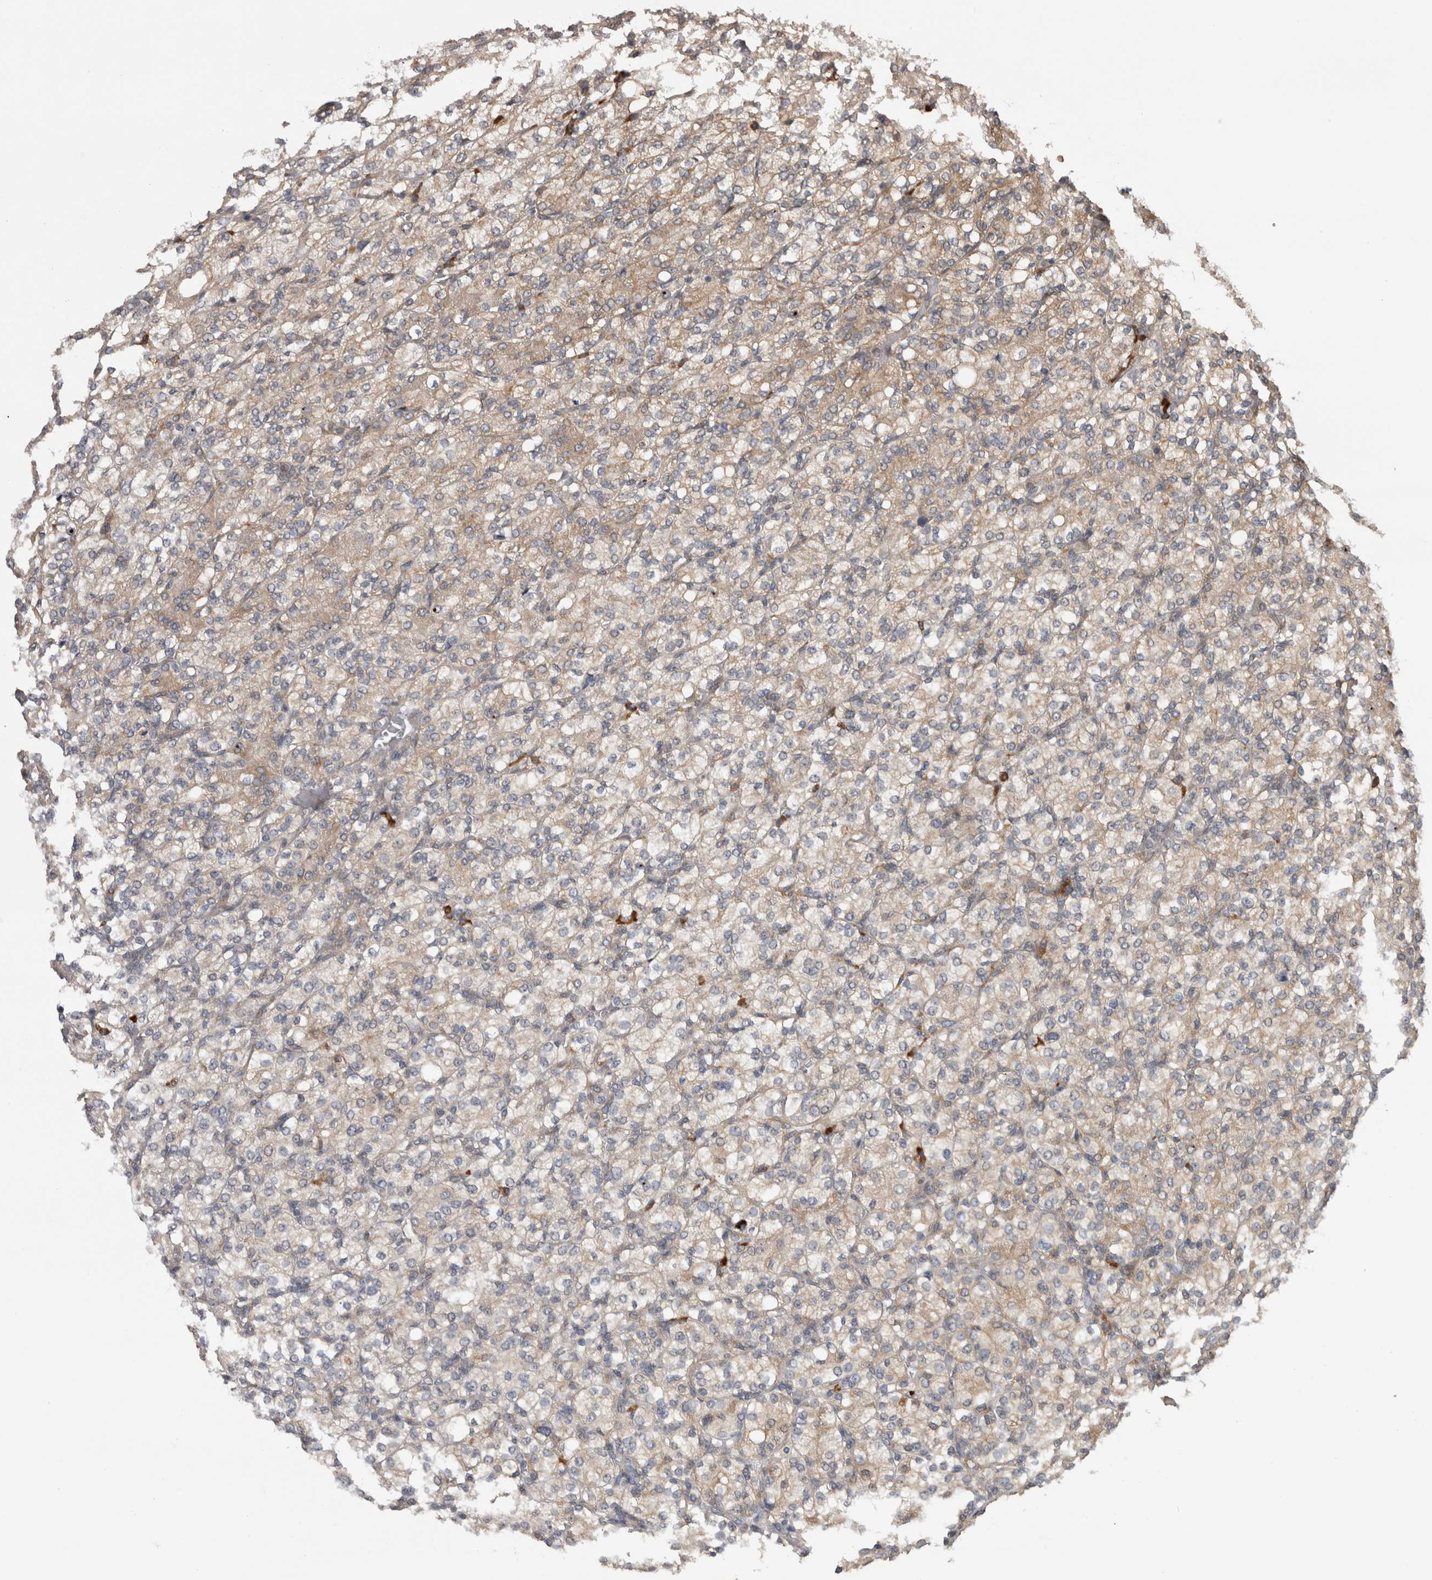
{"staining": {"intensity": "weak", "quantity": ">75%", "location": "cytoplasmic/membranous"}, "tissue": "renal cancer", "cell_type": "Tumor cells", "image_type": "cancer", "snomed": [{"axis": "morphology", "description": "Adenocarcinoma, NOS"}, {"axis": "topography", "description": "Kidney"}], "caption": "Human renal cancer (adenocarcinoma) stained for a protein (brown) demonstrates weak cytoplasmic/membranous positive staining in about >75% of tumor cells.", "gene": "TBCE", "patient": {"sex": "male", "age": 77}}